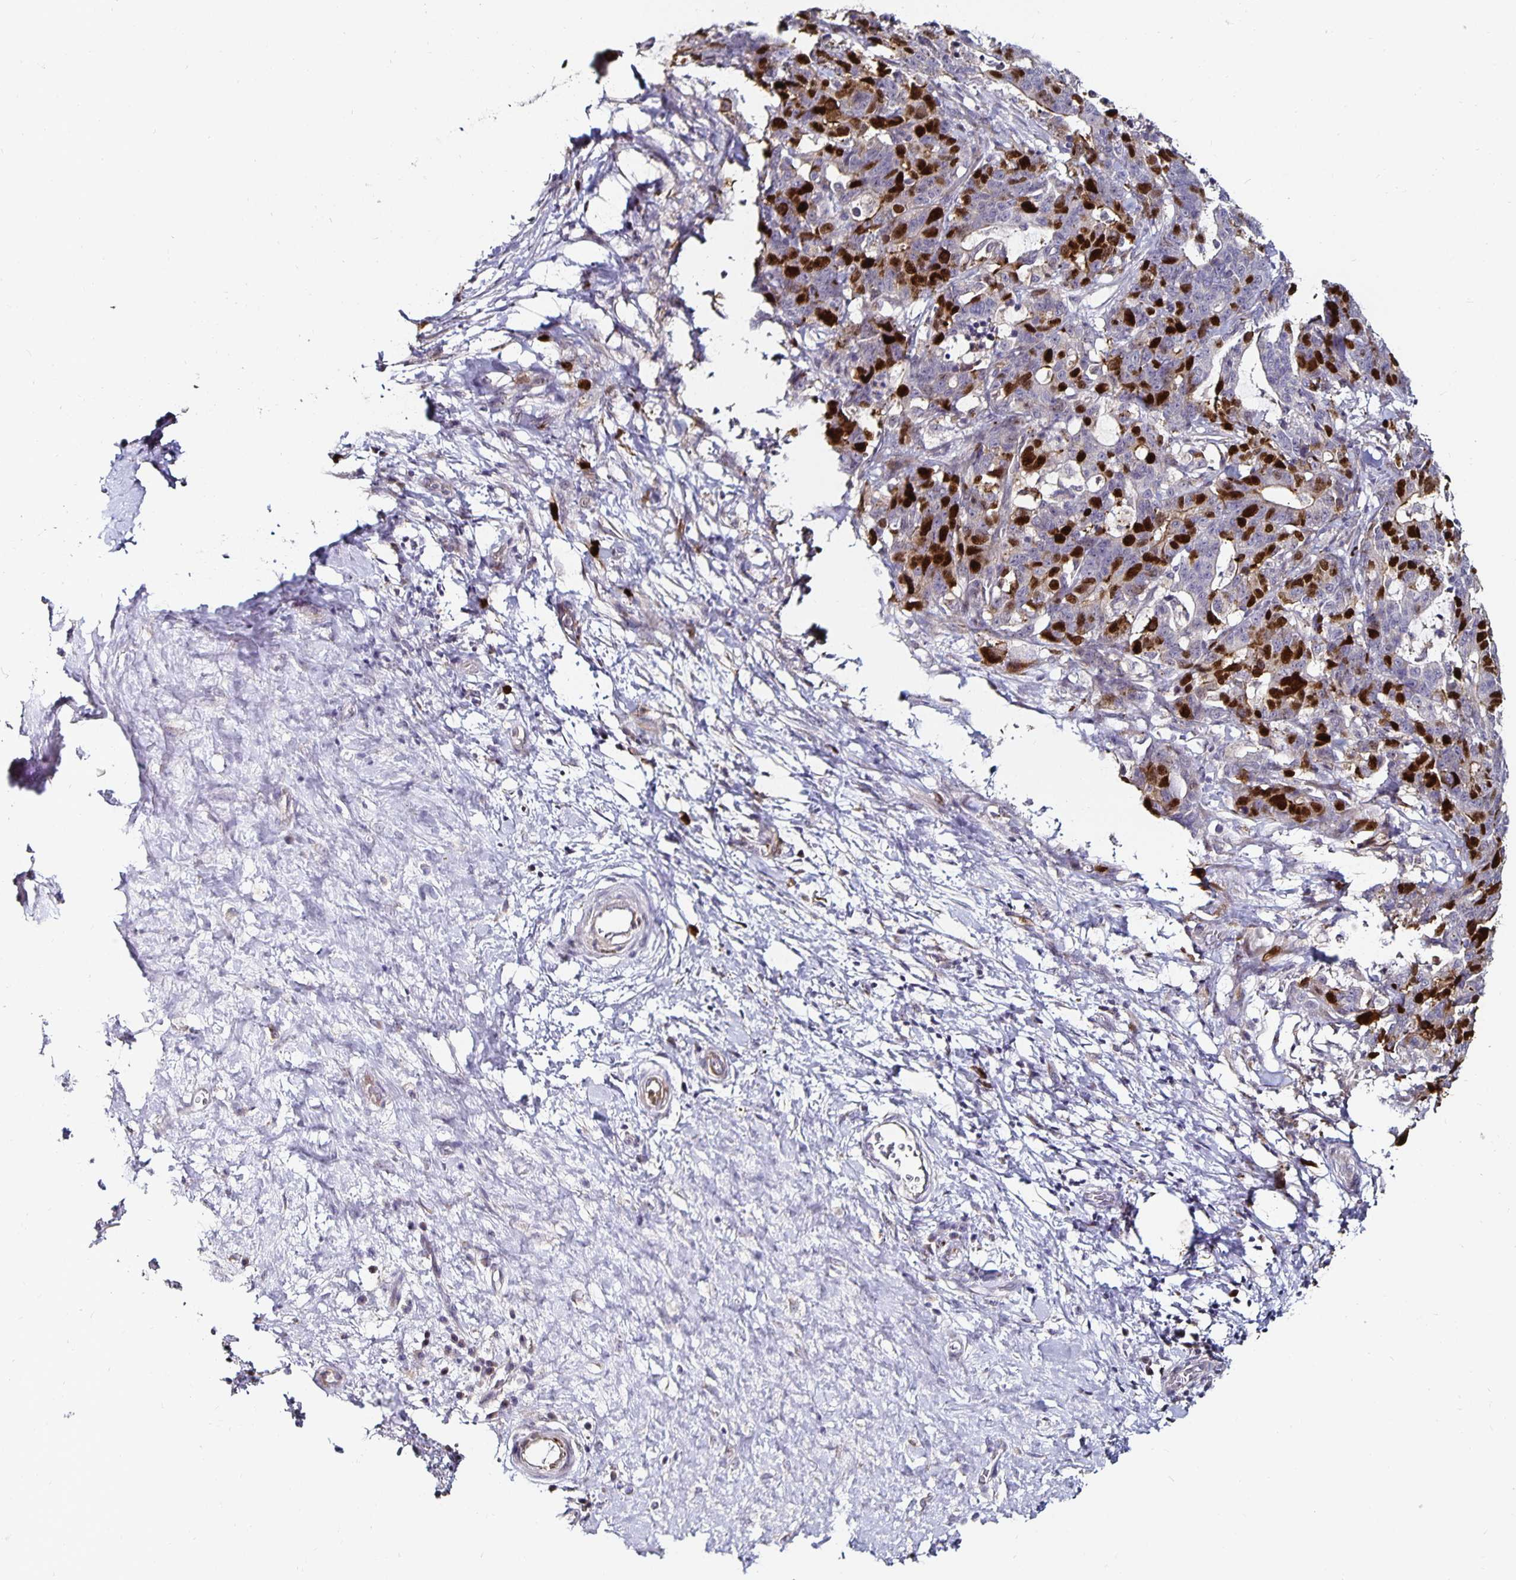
{"staining": {"intensity": "strong", "quantity": "<25%", "location": "nuclear"}, "tissue": "stomach cancer", "cell_type": "Tumor cells", "image_type": "cancer", "snomed": [{"axis": "morphology", "description": "Normal tissue, NOS"}, {"axis": "morphology", "description": "Adenocarcinoma, NOS"}, {"axis": "topography", "description": "Stomach"}], "caption": "Approximately <25% of tumor cells in human stomach cancer (adenocarcinoma) reveal strong nuclear protein positivity as visualized by brown immunohistochemical staining.", "gene": "ANLN", "patient": {"sex": "female", "age": 64}}